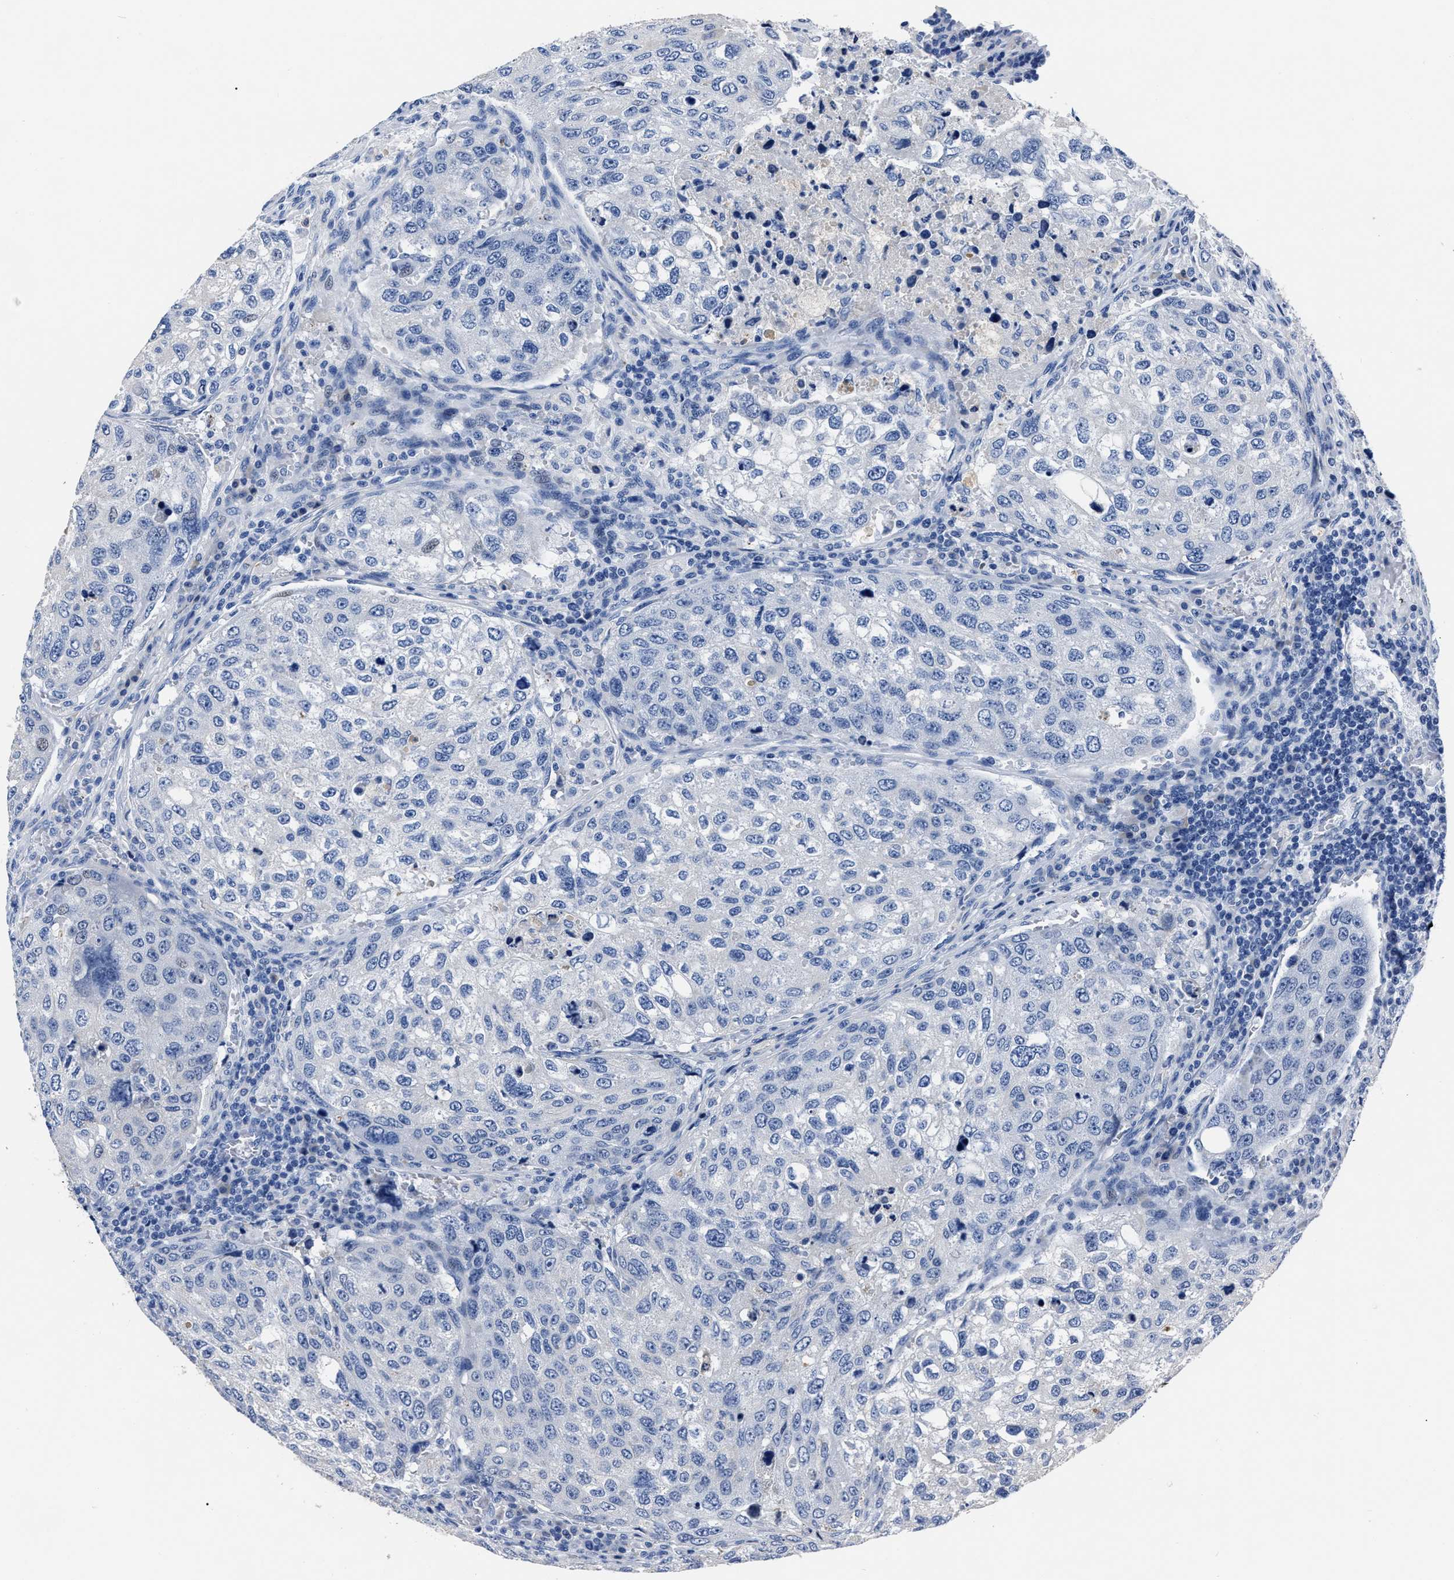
{"staining": {"intensity": "negative", "quantity": "none", "location": "none"}, "tissue": "urothelial cancer", "cell_type": "Tumor cells", "image_type": "cancer", "snomed": [{"axis": "morphology", "description": "Urothelial carcinoma, High grade"}, {"axis": "topography", "description": "Lymph node"}, {"axis": "topography", "description": "Urinary bladder"}], "caption": "IHC of urothelial cancer reveals no positivity in tumor cells.", "gene": "MOV10L1", "patient": {"sex": "male", "age": 51}}